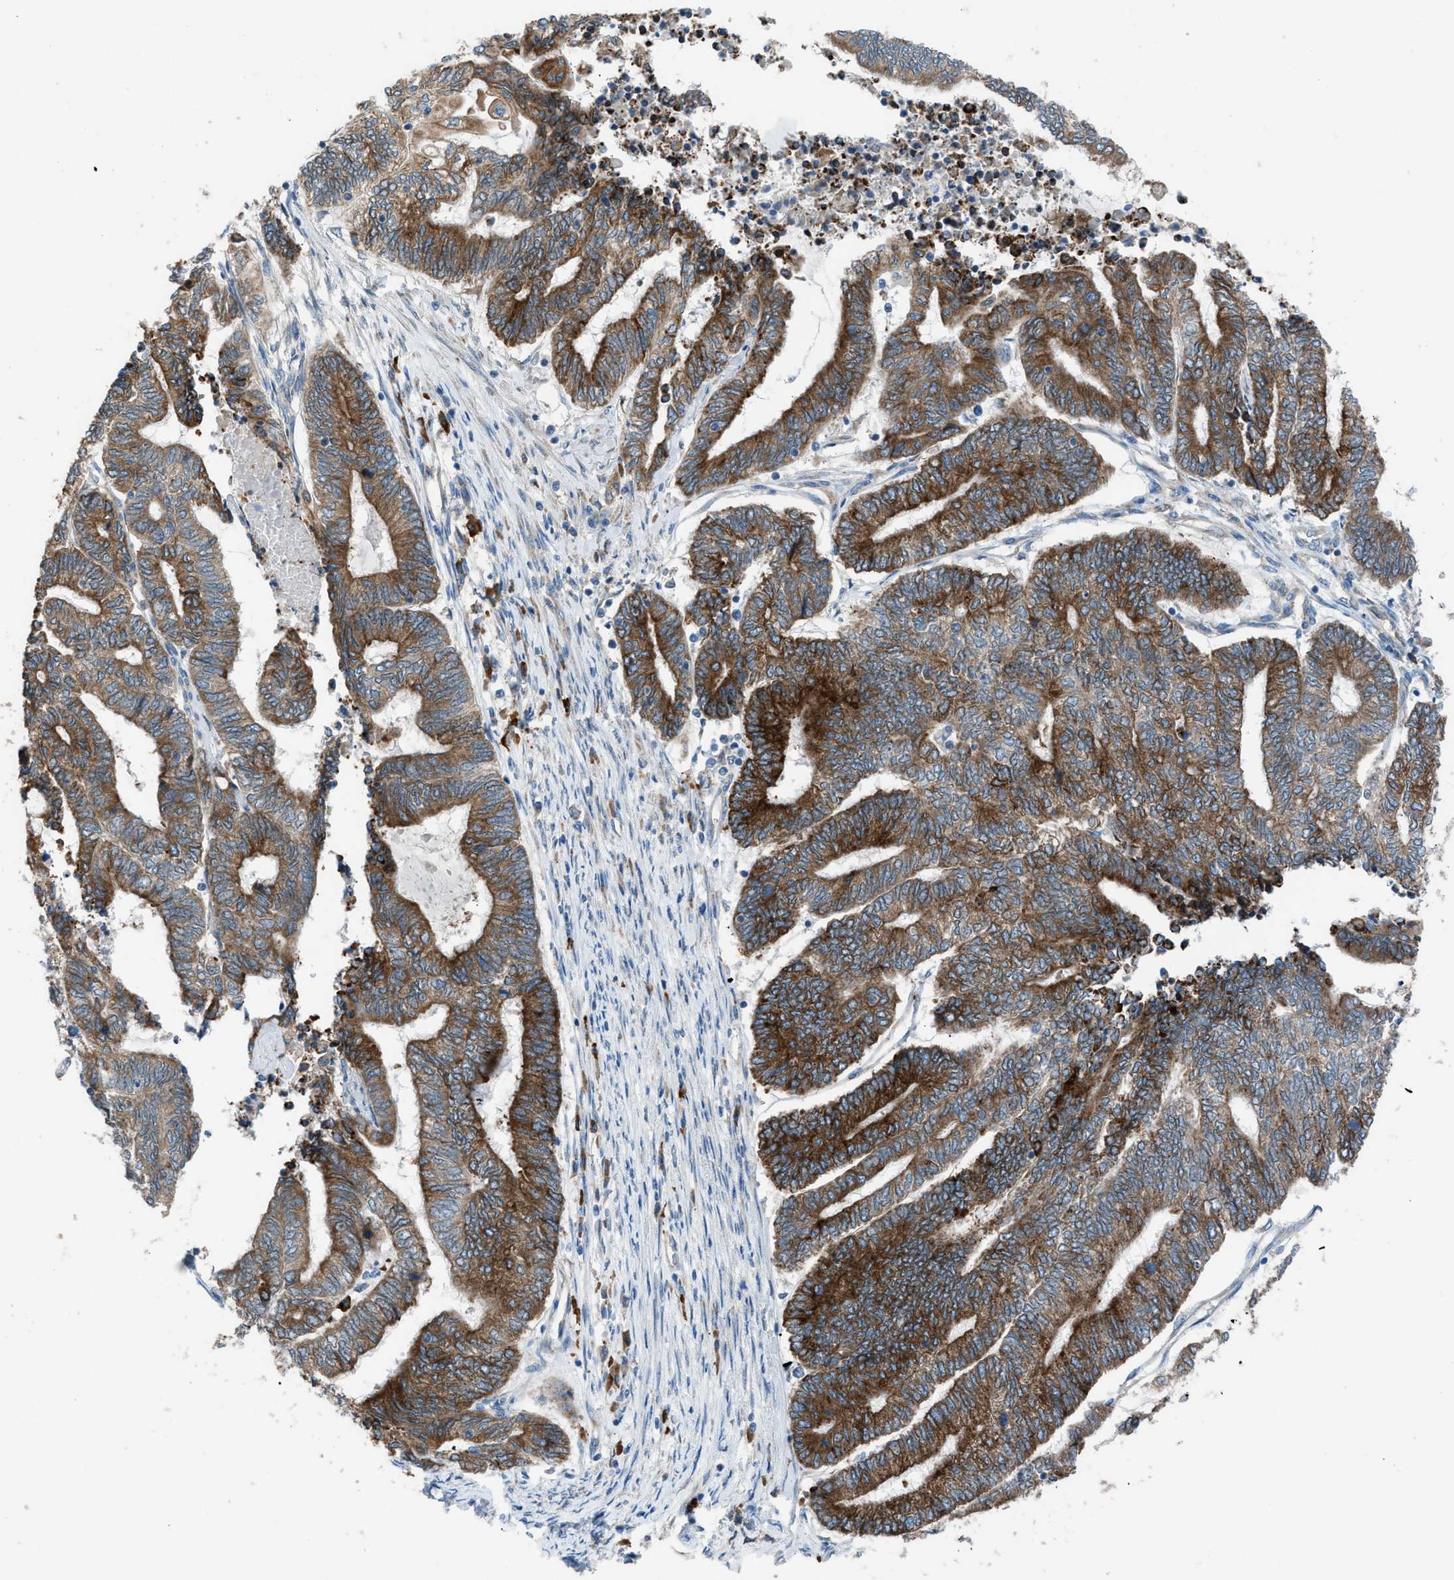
{"staining": {"intensity": "strong", "quantity": ">75%", "location": "cytoplasmic/membranous"}, "tissue": "endometrial cancer", "cell_type": "Tumor cells", "image_type": "cancer", "snomed": [{"axis": "morphology", "description": "Adenocarcinoma, NOS"}, {"axis": "topography", "description": "Uterus"}, {"axis": "topography", "description": "Endometrium"}], "caption": "This image shows IHC staining of human endometrial cancer (adenocarcinoma), with high strong cytoplasmic/membranous staining in about >75% of tumor cells.", "gene": "HEG1", "patient": {"sex": "female", "age": 70}}